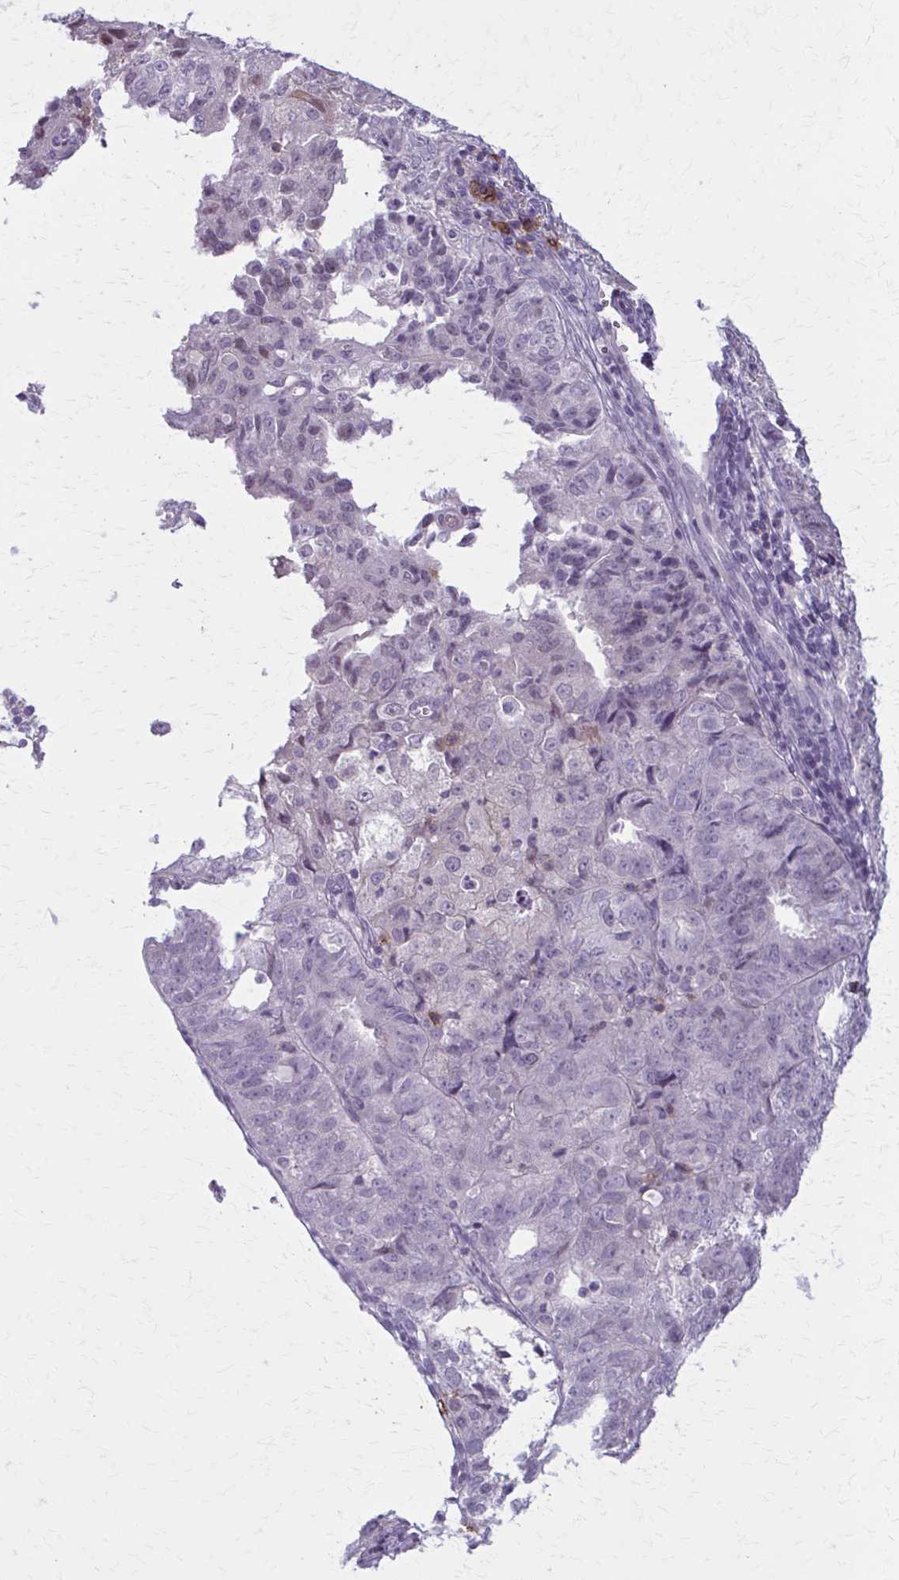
{"staining": {"intensity": "negative", "quantity": "none", "location": "none"}, "tissue": "endometrial cancer", "cell_type": "Tumor cells", "image_type": "cancer", "snomed": [{"axis": "morphology", "description": "Adenocarcinoma, NOS"}, {"axis": "topography", "description": "Endometrium"}], "caption": "Human adenocarcinoma (endometrial) stained for a protein using immunohistochemistry reveals no positivity in tumor cells.", "gene": "CD38", "patient": {"sex": "female", "age": 61}}